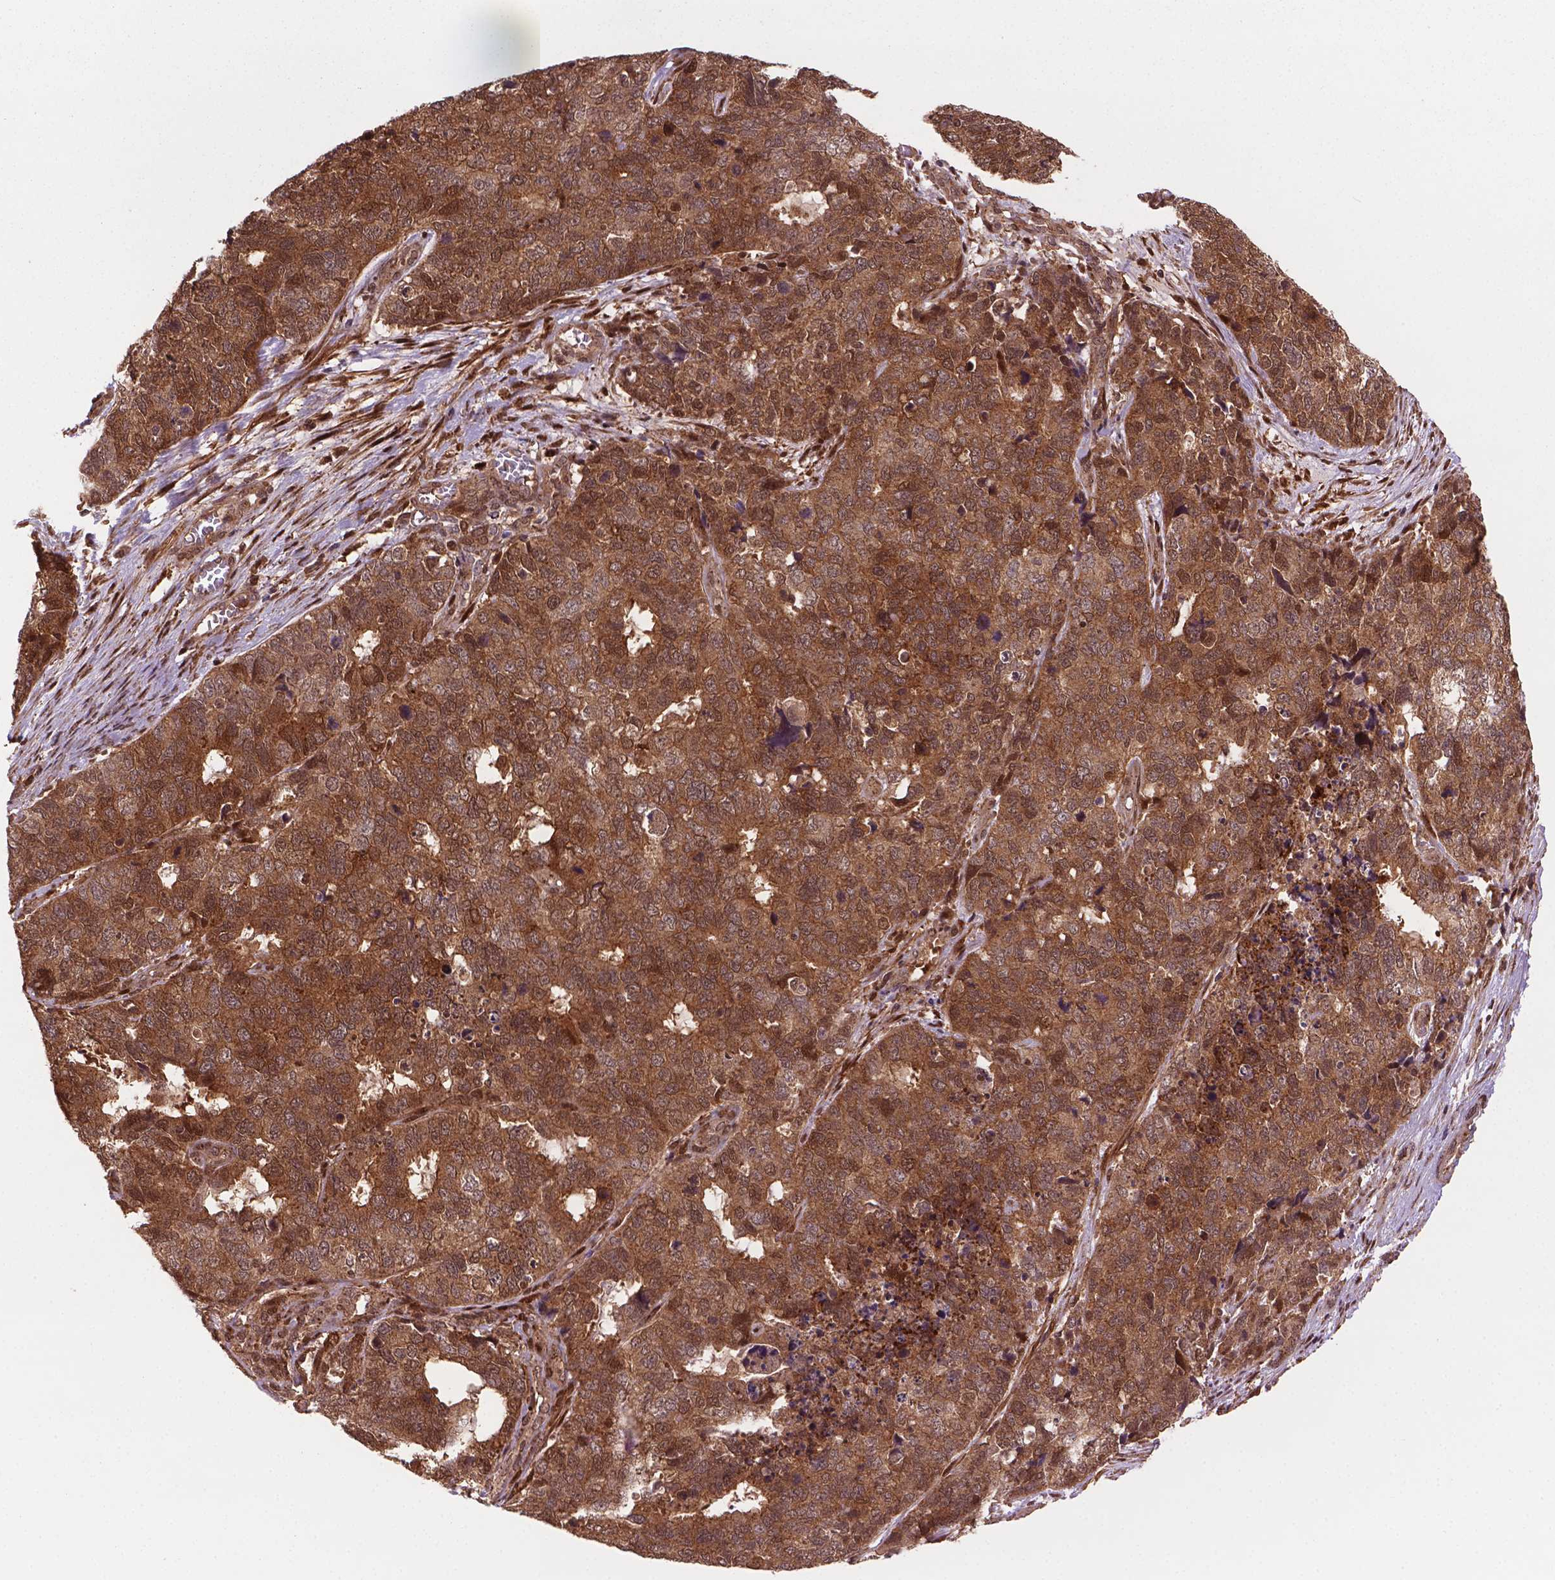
{"staining": {"intensity": "moderate", "quantity": ">75%", "location": "cytoplasmic/membranous,nuclear"}, "tissue": "cervical cancer", "cell_type": "Tumor cells", "image_type": "cancer", "snomed": [{"axis": "morphology", "description": "Squamous cell carcinoma, NOS"}, {"axis": "topography", "description": "Cervix"}], "caption": "Squamous cell carcinoma (cervical) stained with DAB (3,3'-diaminobenzidine) IHC shows medium levels of moderate cytoplasmic/membranous and nuclear staining in approximately >75% of tumor cells.", "gene": "PLIN3", "patient": {"sex": "female", "age": 63}}